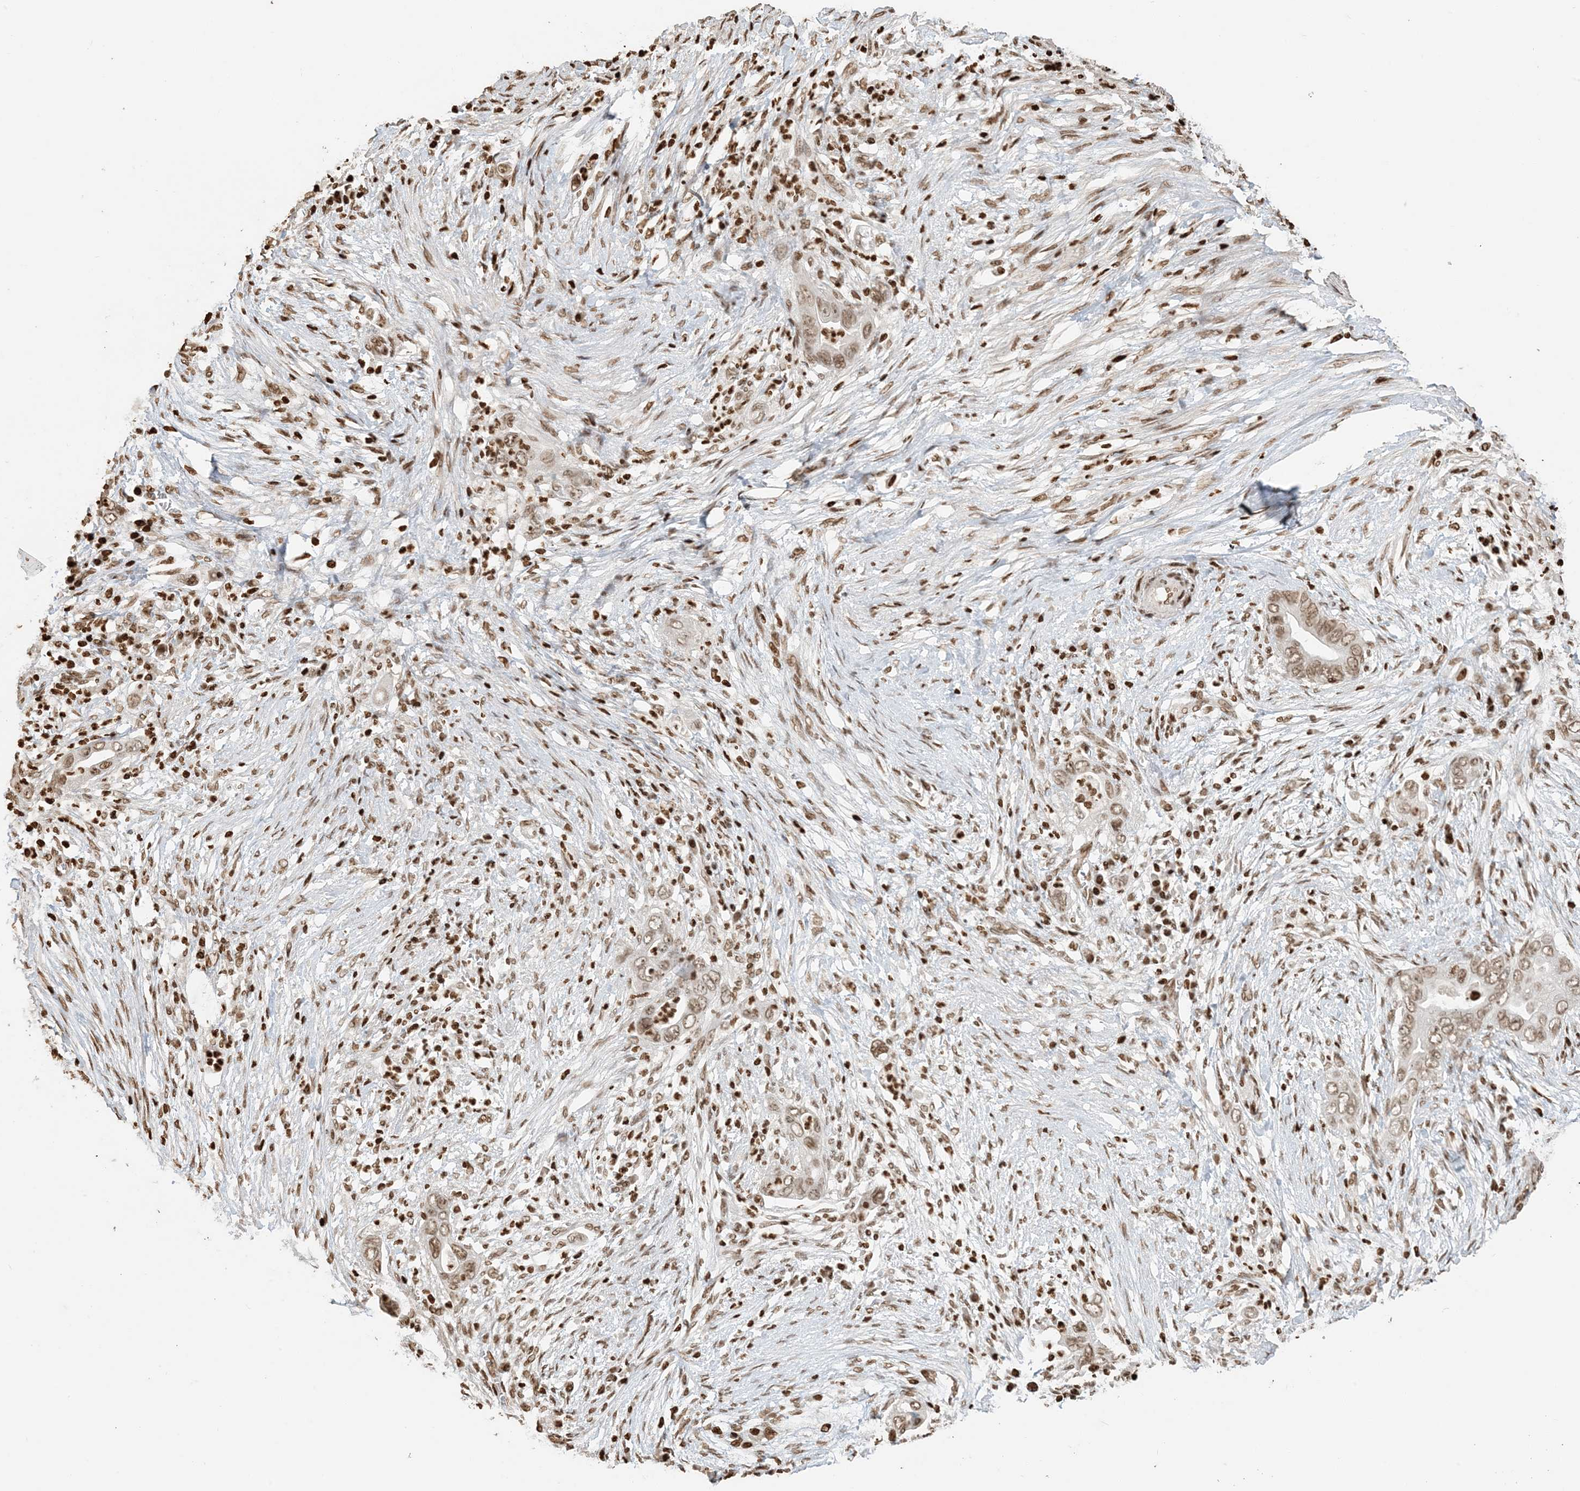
{"staining": {"intensity": "weak", "quantity": ">75%", "location": "nuclear"}, "tissue": "pancreatic cancer", "cell_type": "Tumor cells", "image_type": "cancer", "snomed": [{"axis": "morphology", "description": "Adenocarcinoma, NOS"}, {"axis": "topography", "description": "Pancreas"}], "caption": "Immunohistochemistry (IHC) micrograph of neoplastic tissue: human adenocarcinoma (pancreatic) stained using immunohistochemistry (IHC) demonstrates low levels of weak protein expression localized specifically in the nuclear of tumor cells, appearing as a nuclear brown color.", "gene": "H3-3B", "patient": {"sex": "male", "age": 75}}